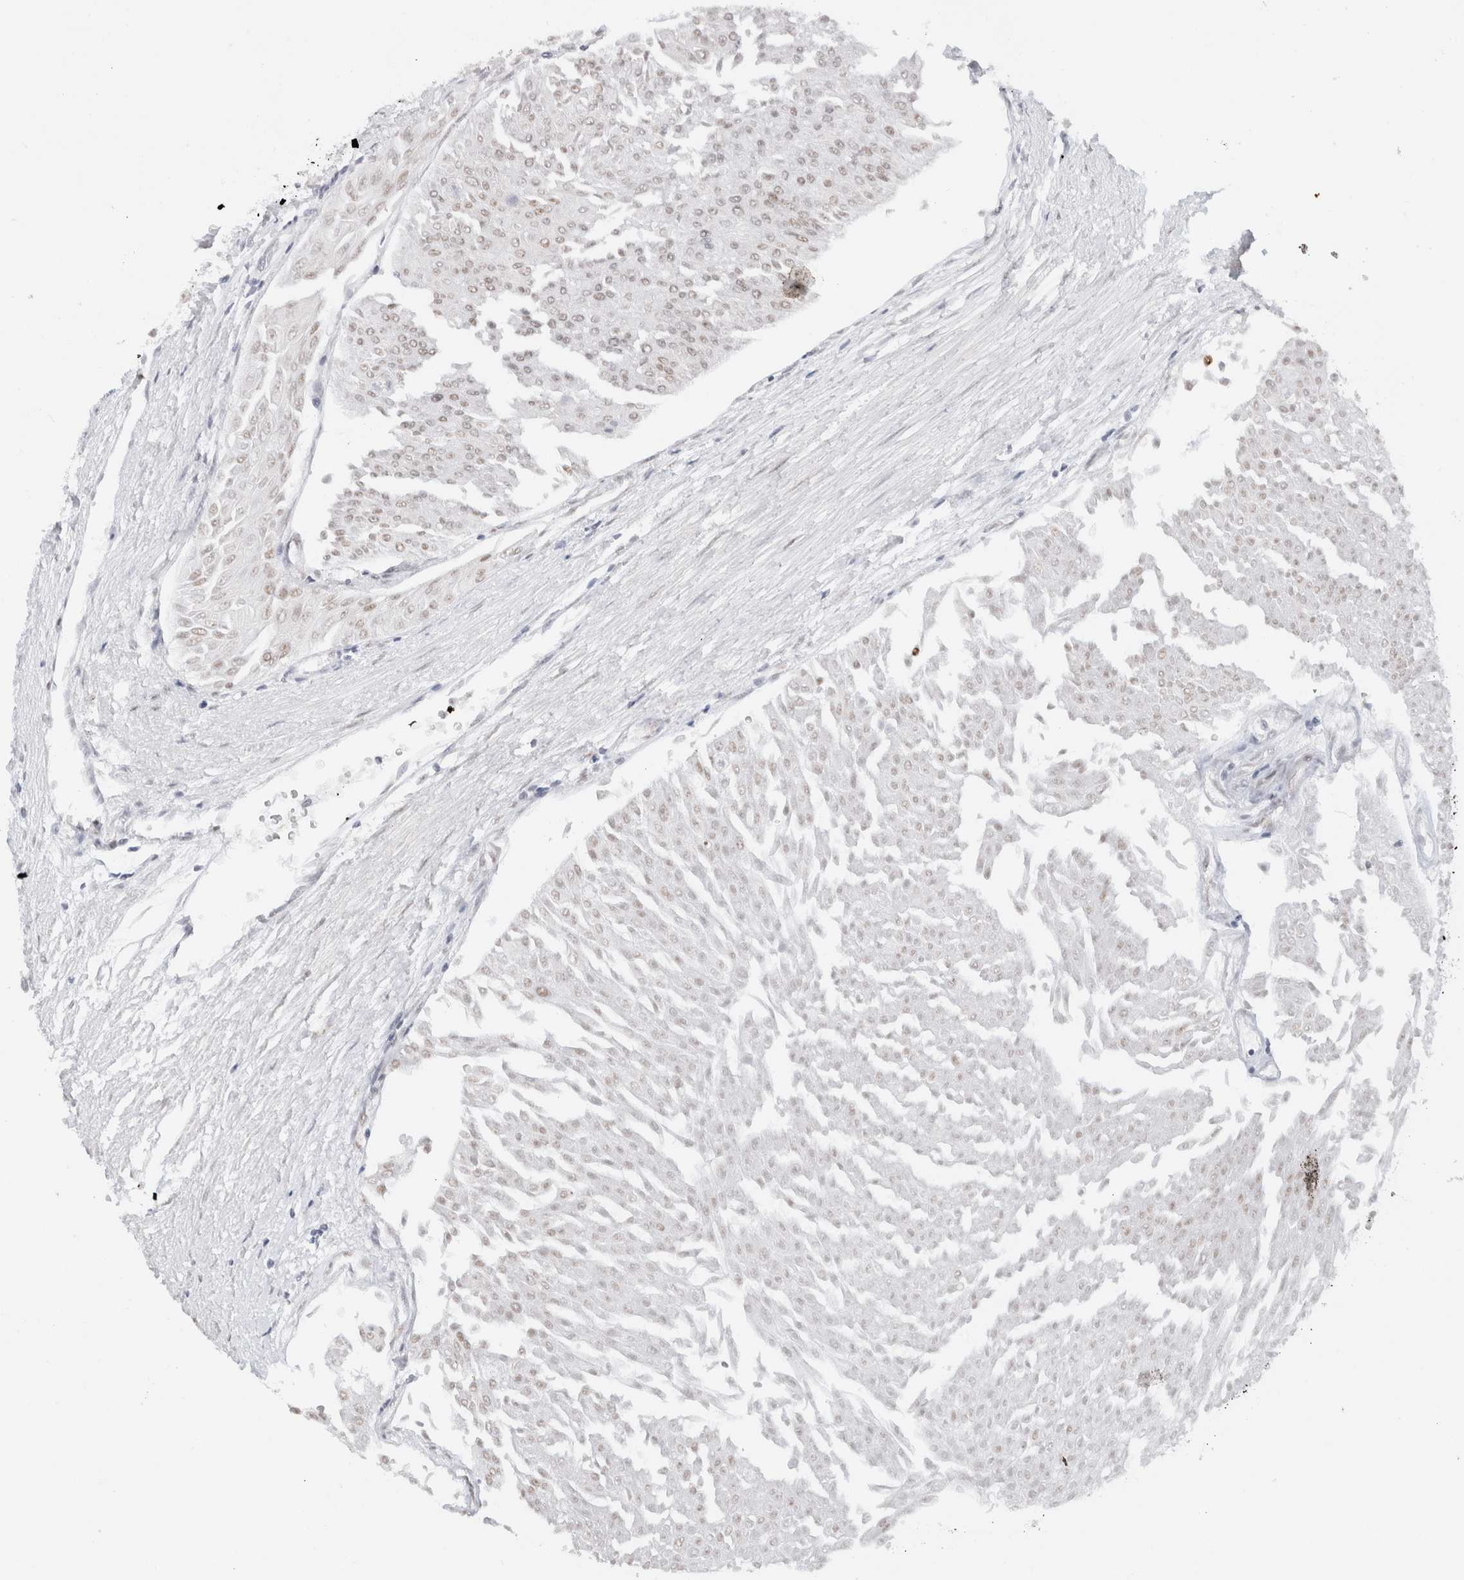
{"staining": {"intensity": "weak", "quantity": ">75%", "location": "nuclear"}, "tissue": "urothelial cancer", "cell_type": "Tumor cells", "image_type": "cancer", "snomed": [{"axis": "morphology", "description": "Urothelial carcinoma, Low grade"}, {"axis": "topography", "description": "Urinary bladder"}], "caption": "Urothelial cancer tissue reveals weak nuclear positivity in about >75% of tumor cells, visualized by immunohistochemistry.", "gene": "COPS7A", "patient": {"sex": "male", "age": 67}}